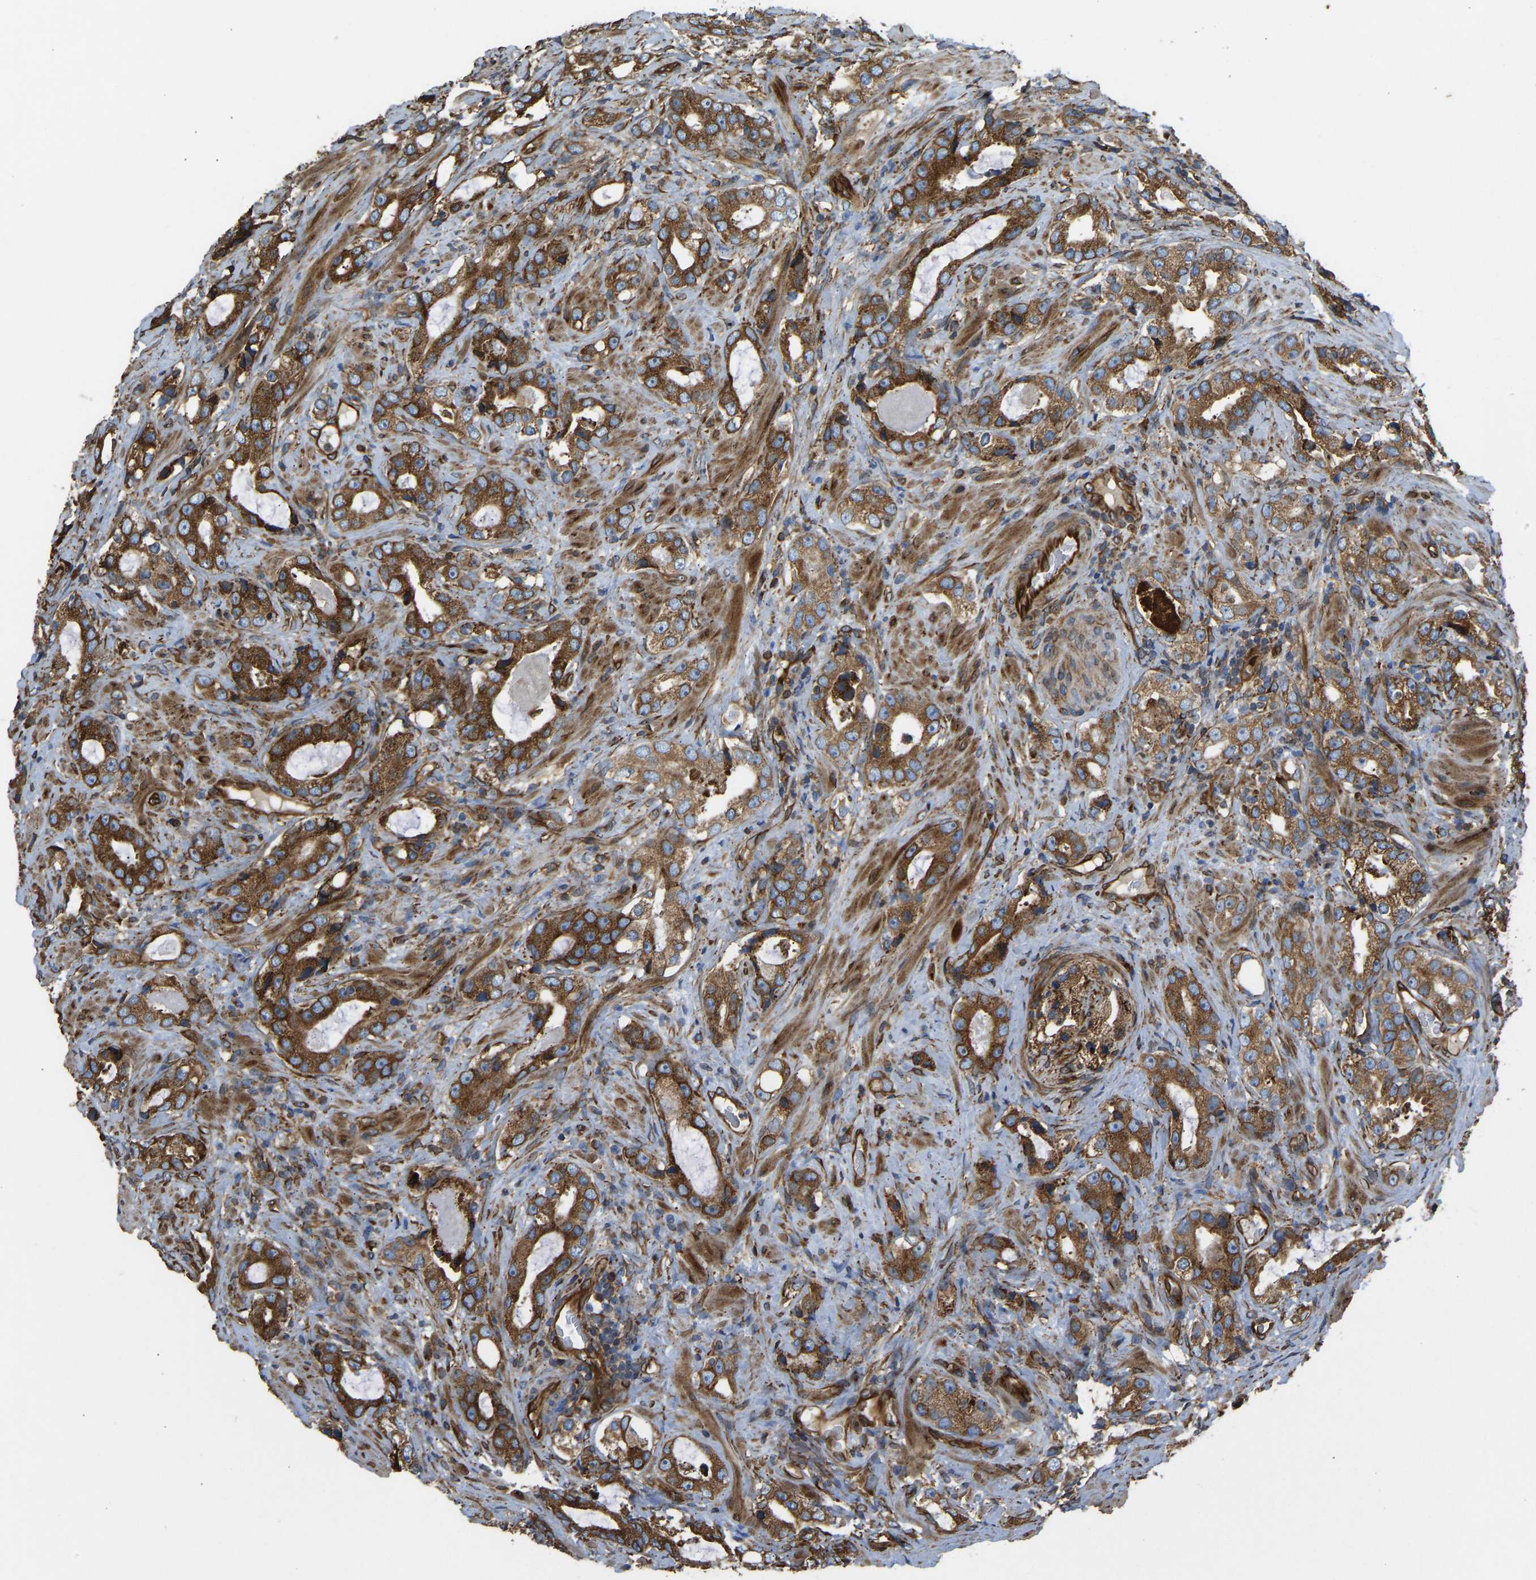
{"staining": {"intensity": "strong", "quantity": ">75%", "location": "cytoplasmic/membranous"}, "tissue": "prostate cancer", "cell_type": "Tumor cells", "image_type": "cancer", "snomed": [{"axis": "morphology", "description": "Adenocarcinoma, High grade"}, {"axis": "topography", "description": "Prostate"}], "caption": "An image of adenocarcinoma (high-grade) (prostate) stained for a protein demonstrates strong cytoplasmic/membranous brown staining in tumor cells. (brown staining indicates protein expression, while blue staining denotes nuclei).", "gene": "BEX3", "patient": {"sex": "male", "age": 63}}